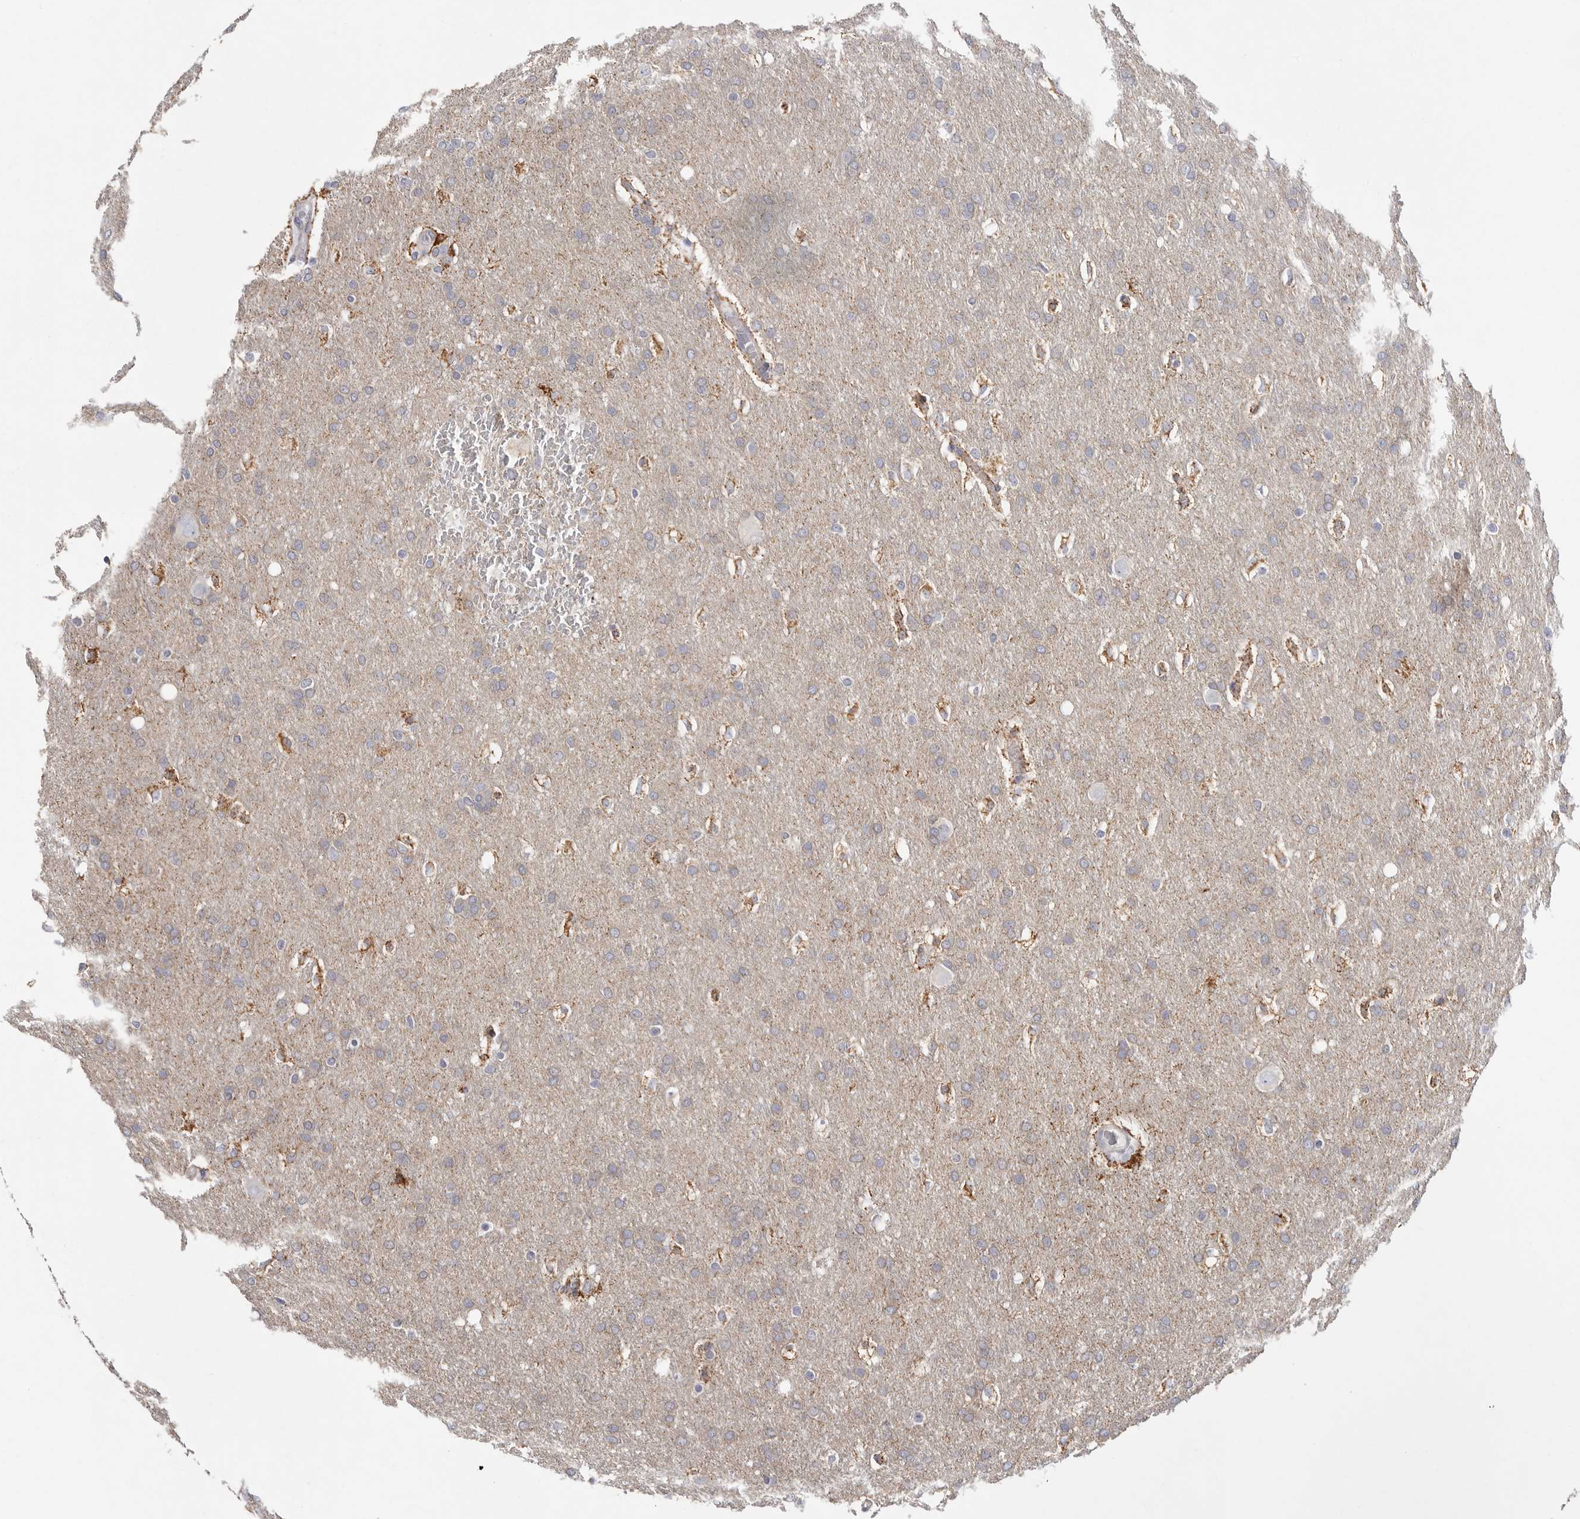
{"staining": {"intensity": "weak", "quantity": "<25%", "location": "cytoplasmic/membranous"}, "tissue": "glioma", "cell_type": "Tumor cells", "image_type": "cancer", "snomed": [{"axis": "morphology", "description": "Glioma, malignant, Low grade"}, {"axis": "topography", "description": "Brain"}], "caption": "This is an immunohistochemistry histopathology image of human glioma. There is no expression in tumor cells.", "gene": "ELP3", "patient": {"sex": "female", "age": 37}}